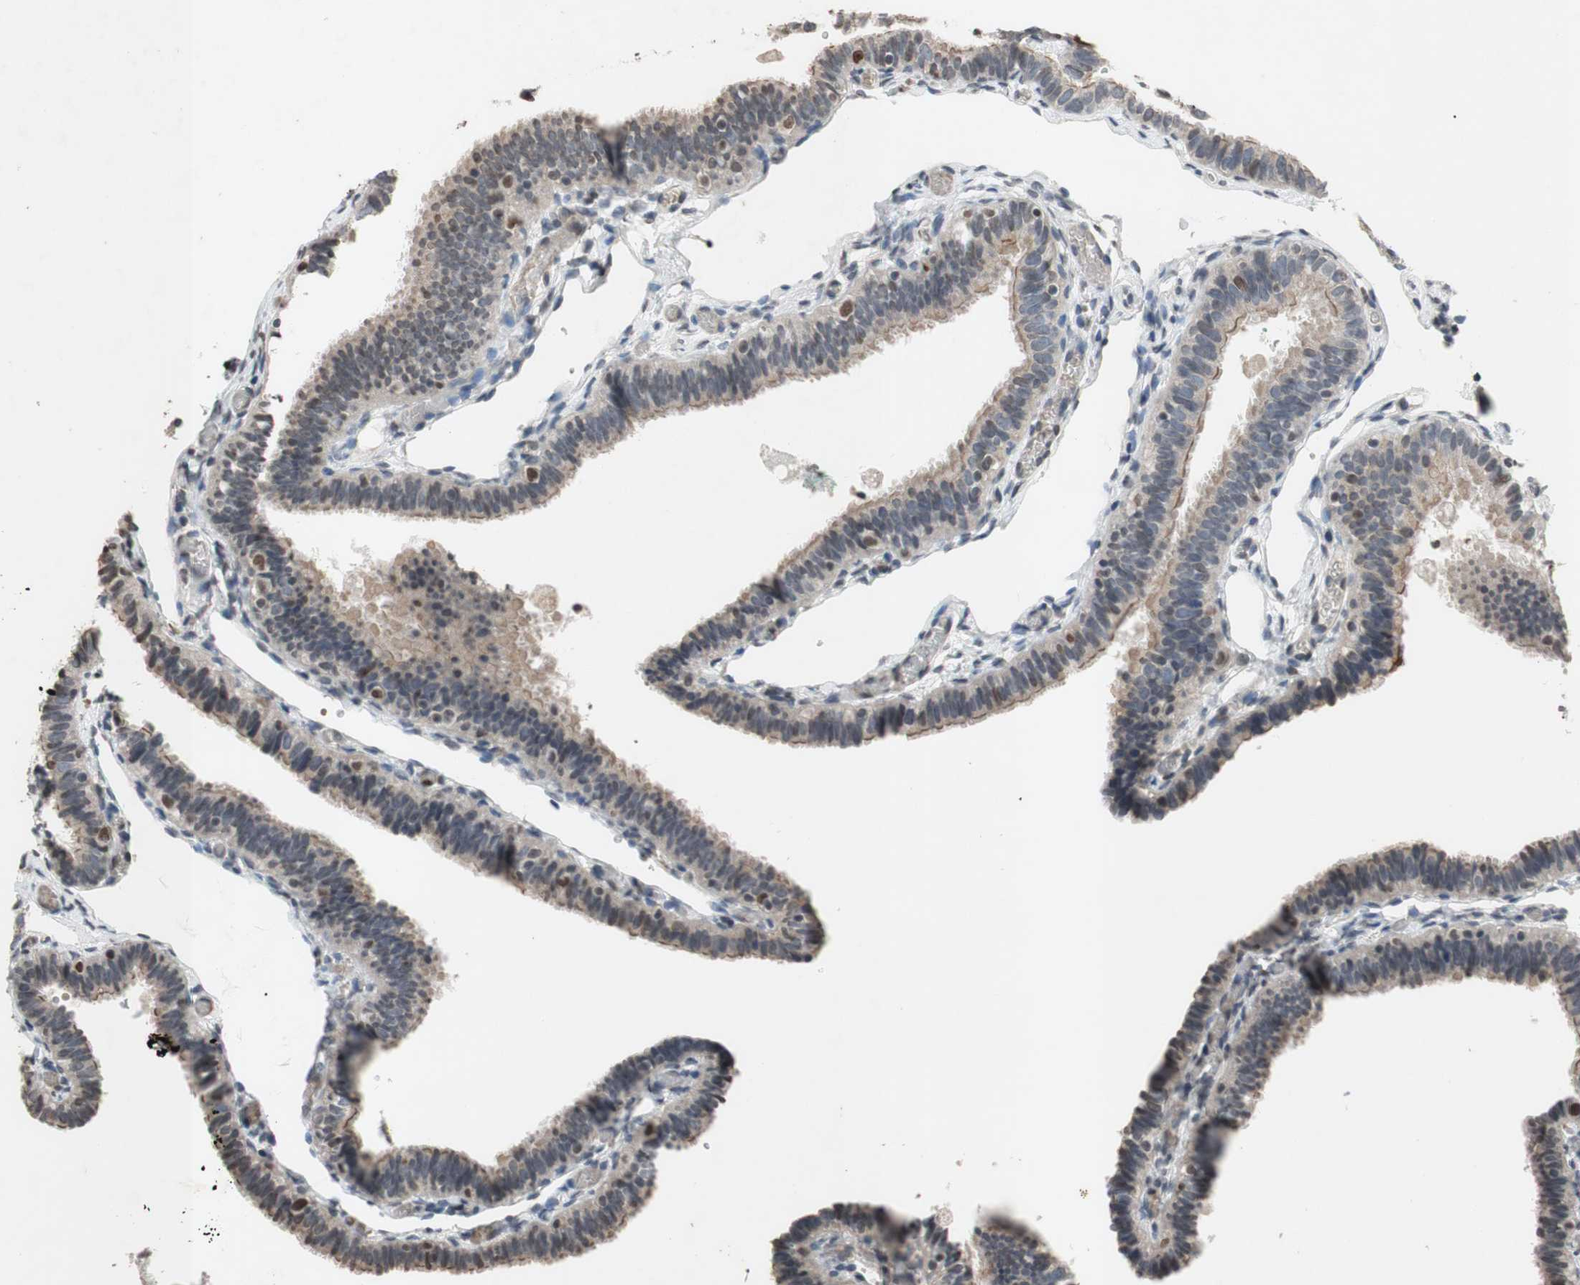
{"staining": {"intensity": "weak", "quantity": "25%-75%", "location": "cytoplasmic/membranous,nuclear"}, "tissue": "fallopian tube", "cell_type": "Glandular cells", "image_type": "normal", "snomed": [{"axis": "morphology", "description": "Normal tissue, NOS"}, {"axis": "topography", "description": "Fallopian tube"}], "caption": "Weak cytoplasmic/membranous,nuclear staining is identified in about 25%-75% of glandular cells in benign fallopian tube.", "gene": "MCM6", "patient": {"sex": "female", "age": 46}}